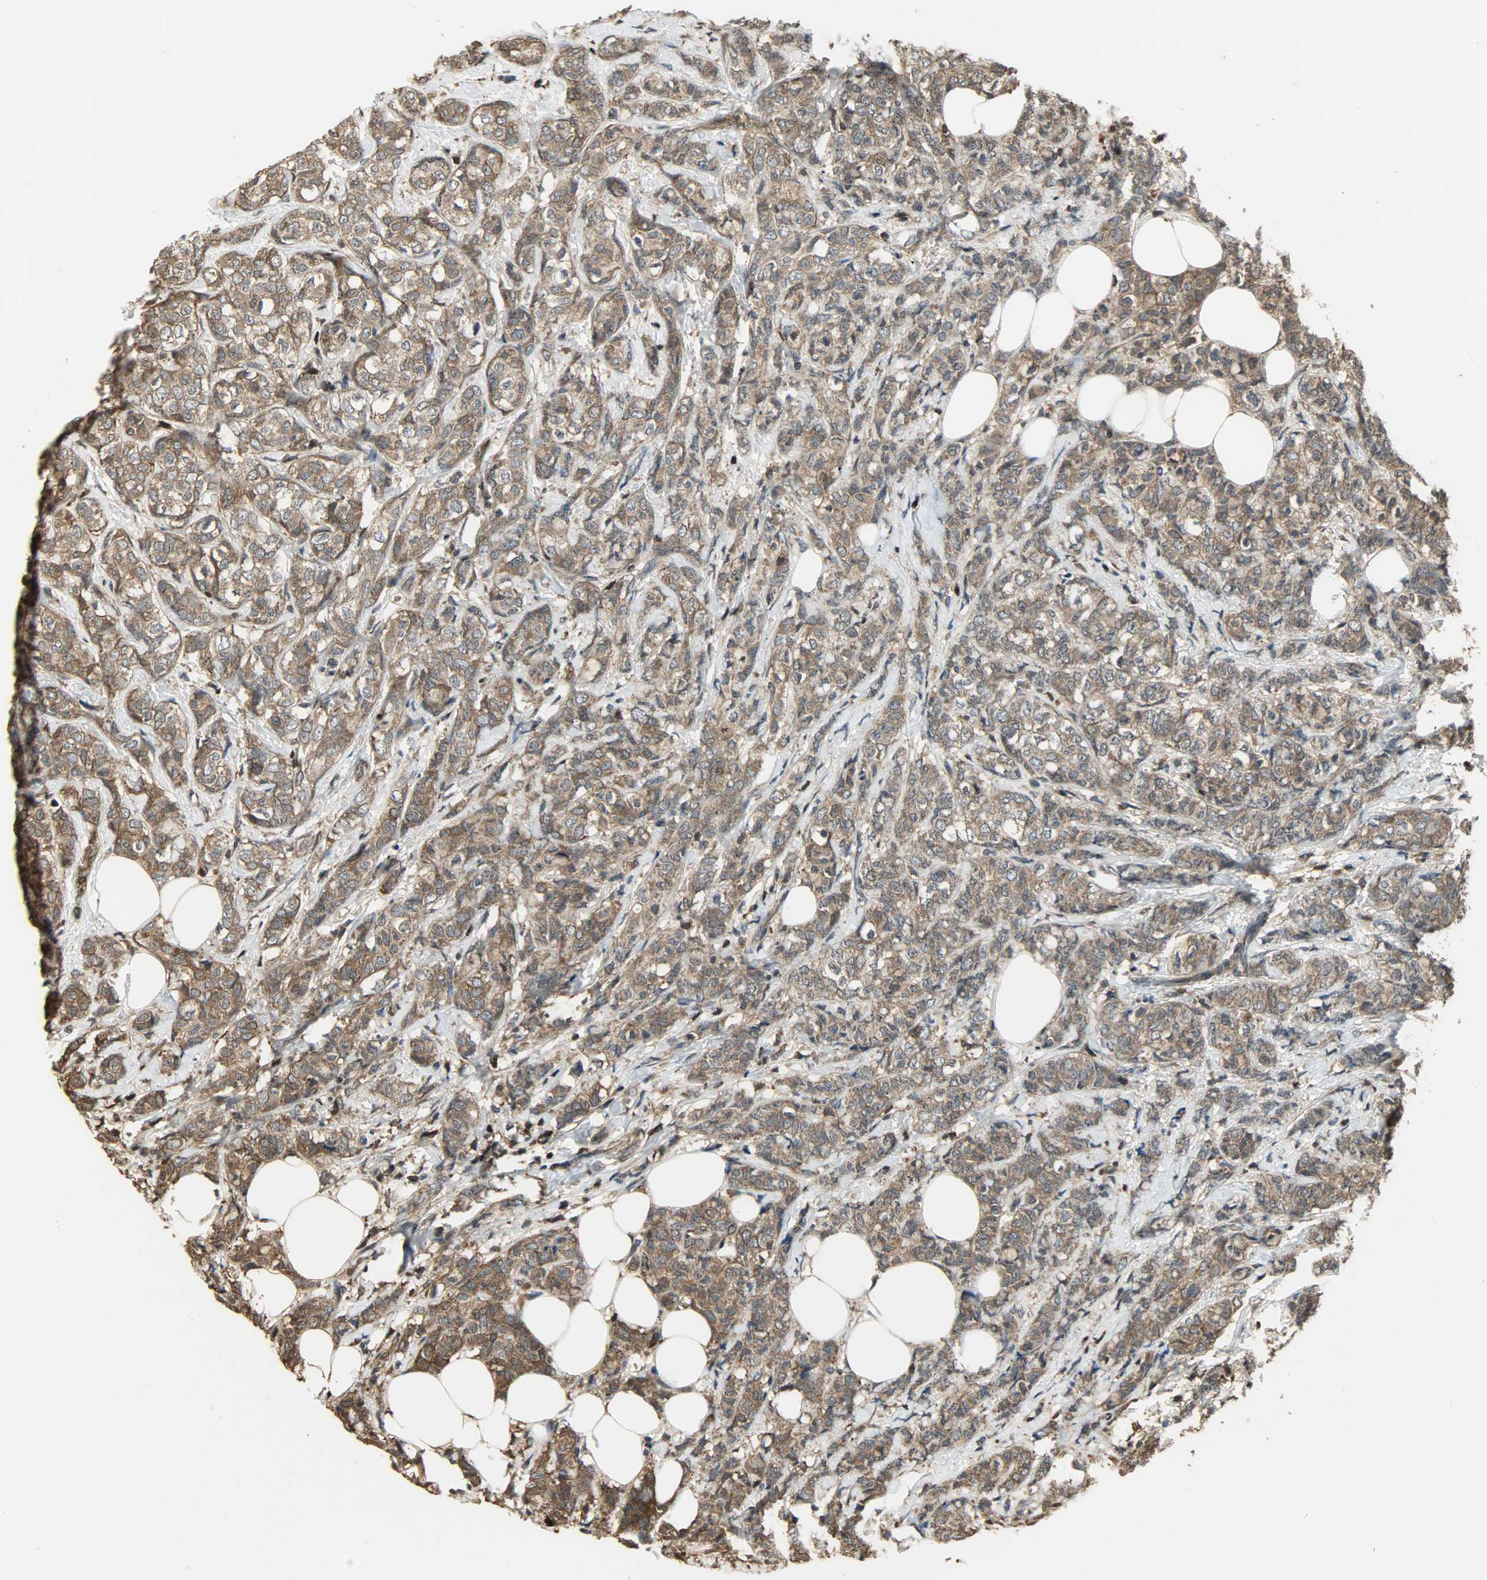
{"staining": {"intensity": "strong", "quantity": ">75%", "location": "cytoplasmic/membranous,nuclear"}, "tissue": "breast cancer", "cell_type": "Tumor cells", "image_type": "cancer", "snomed": [{"axis": "morphology", "description": "Lobular carcinoma"}, {"axis": "topography", "description": "Breast"}], "caption": "Immunohistochemical staining of human breast cancer demonstrates strong cytoplasmic/membranous and nuclear protein positivity in about >75% of tumor cells. The staining was performed using DAB to visualize the protein expression in brown, while the nuclei were stained in blue with hematoxylin (Magnification: 20x).", "gene": "YWHAZ", "patient": {"sex": "female", "age": 60}}